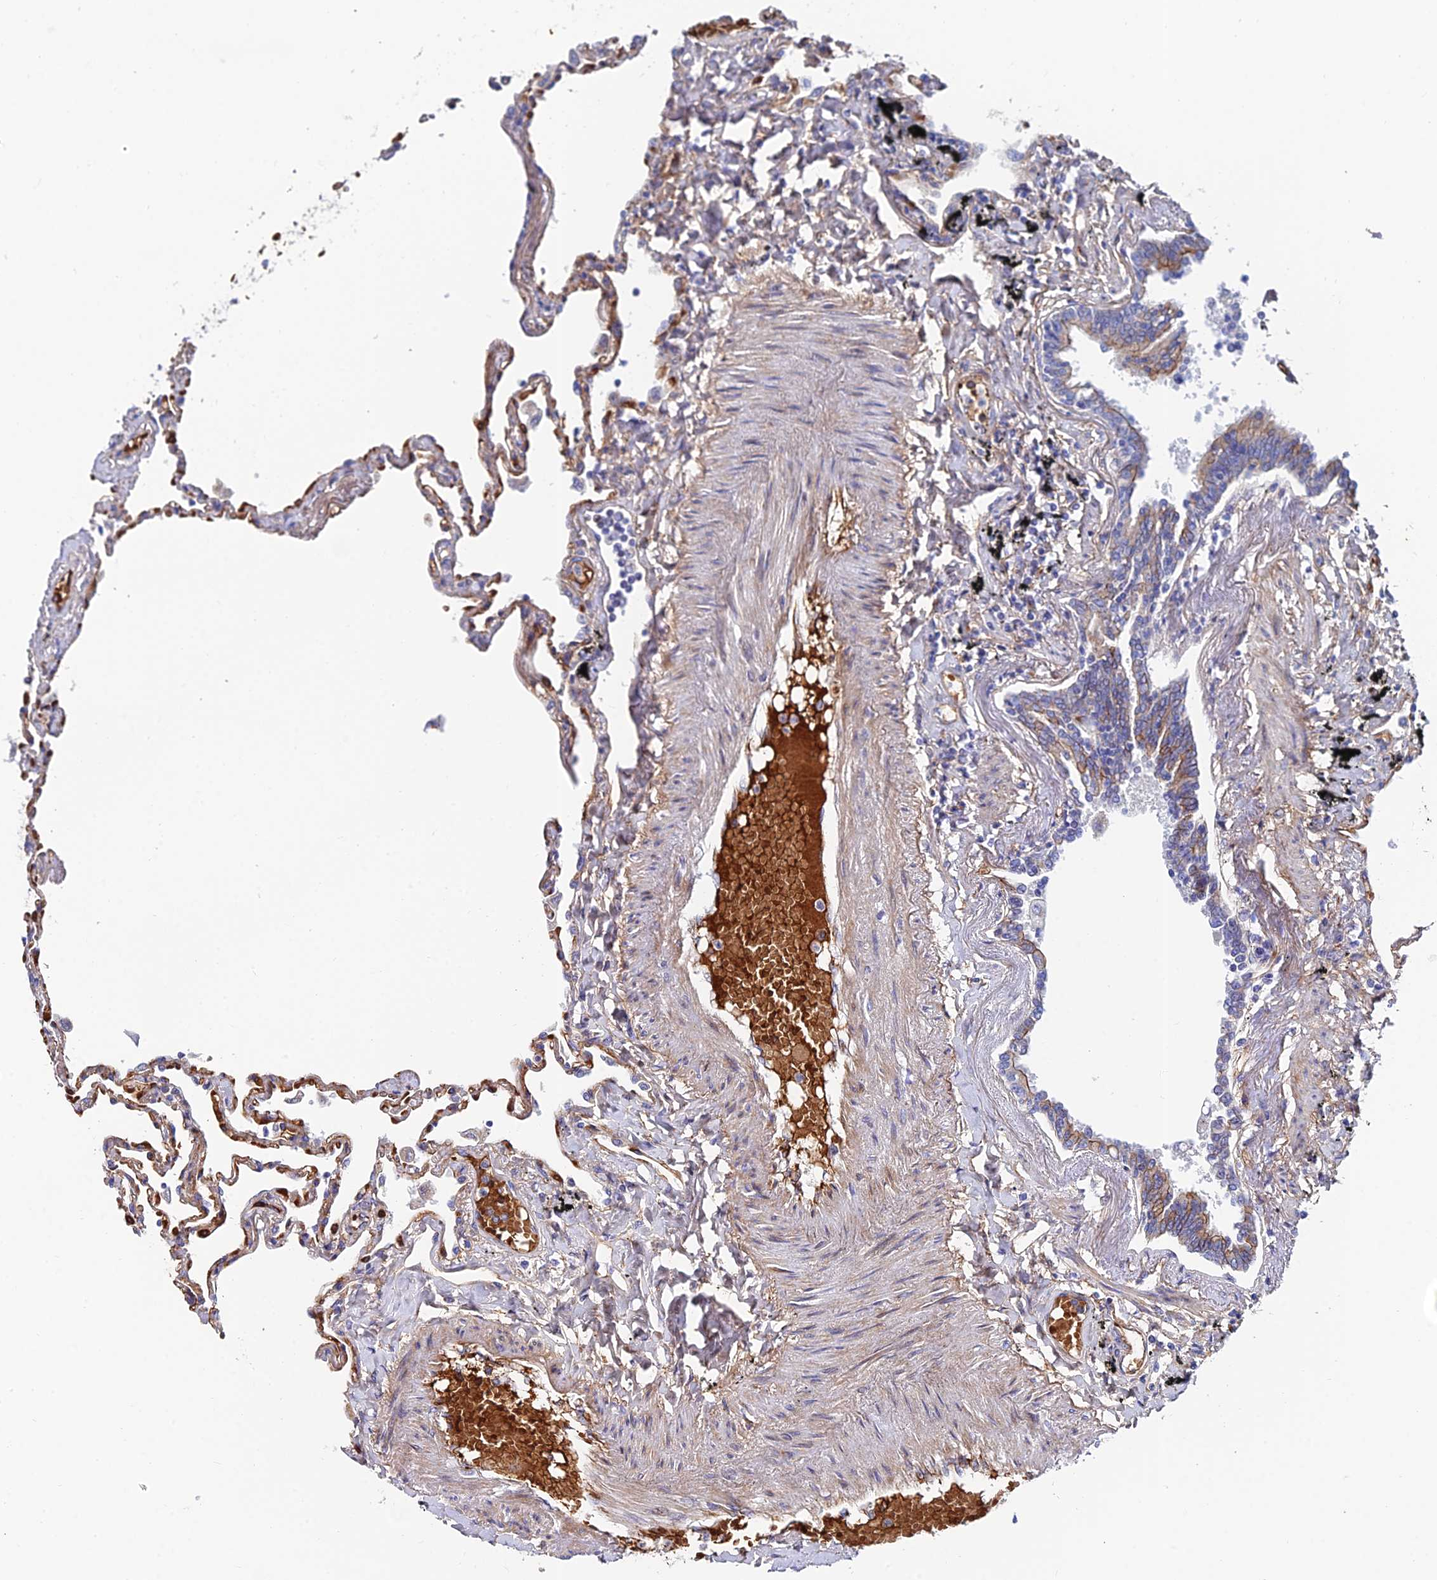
{"staining": {"intensity": "moderate", "quantity": "25%-75%", "location": "cytoplasmic/membranous"}, "tissue": "lung", "cell_type": "Alveolar cells", "image_type": "normal", "snomed": [{"axis": "morphology", "description": "Normal tissue, NOS"}, {"axis": "topography", "description": "Lung"}], "caption": "Protein expression analysis of normal human lung reveals moderate cytoplasmic/membranous staining in approximately 25%-75% of alveolar cells.", "gene": "ADGRF3", "patient": {"sex": "female", "age": 67}}